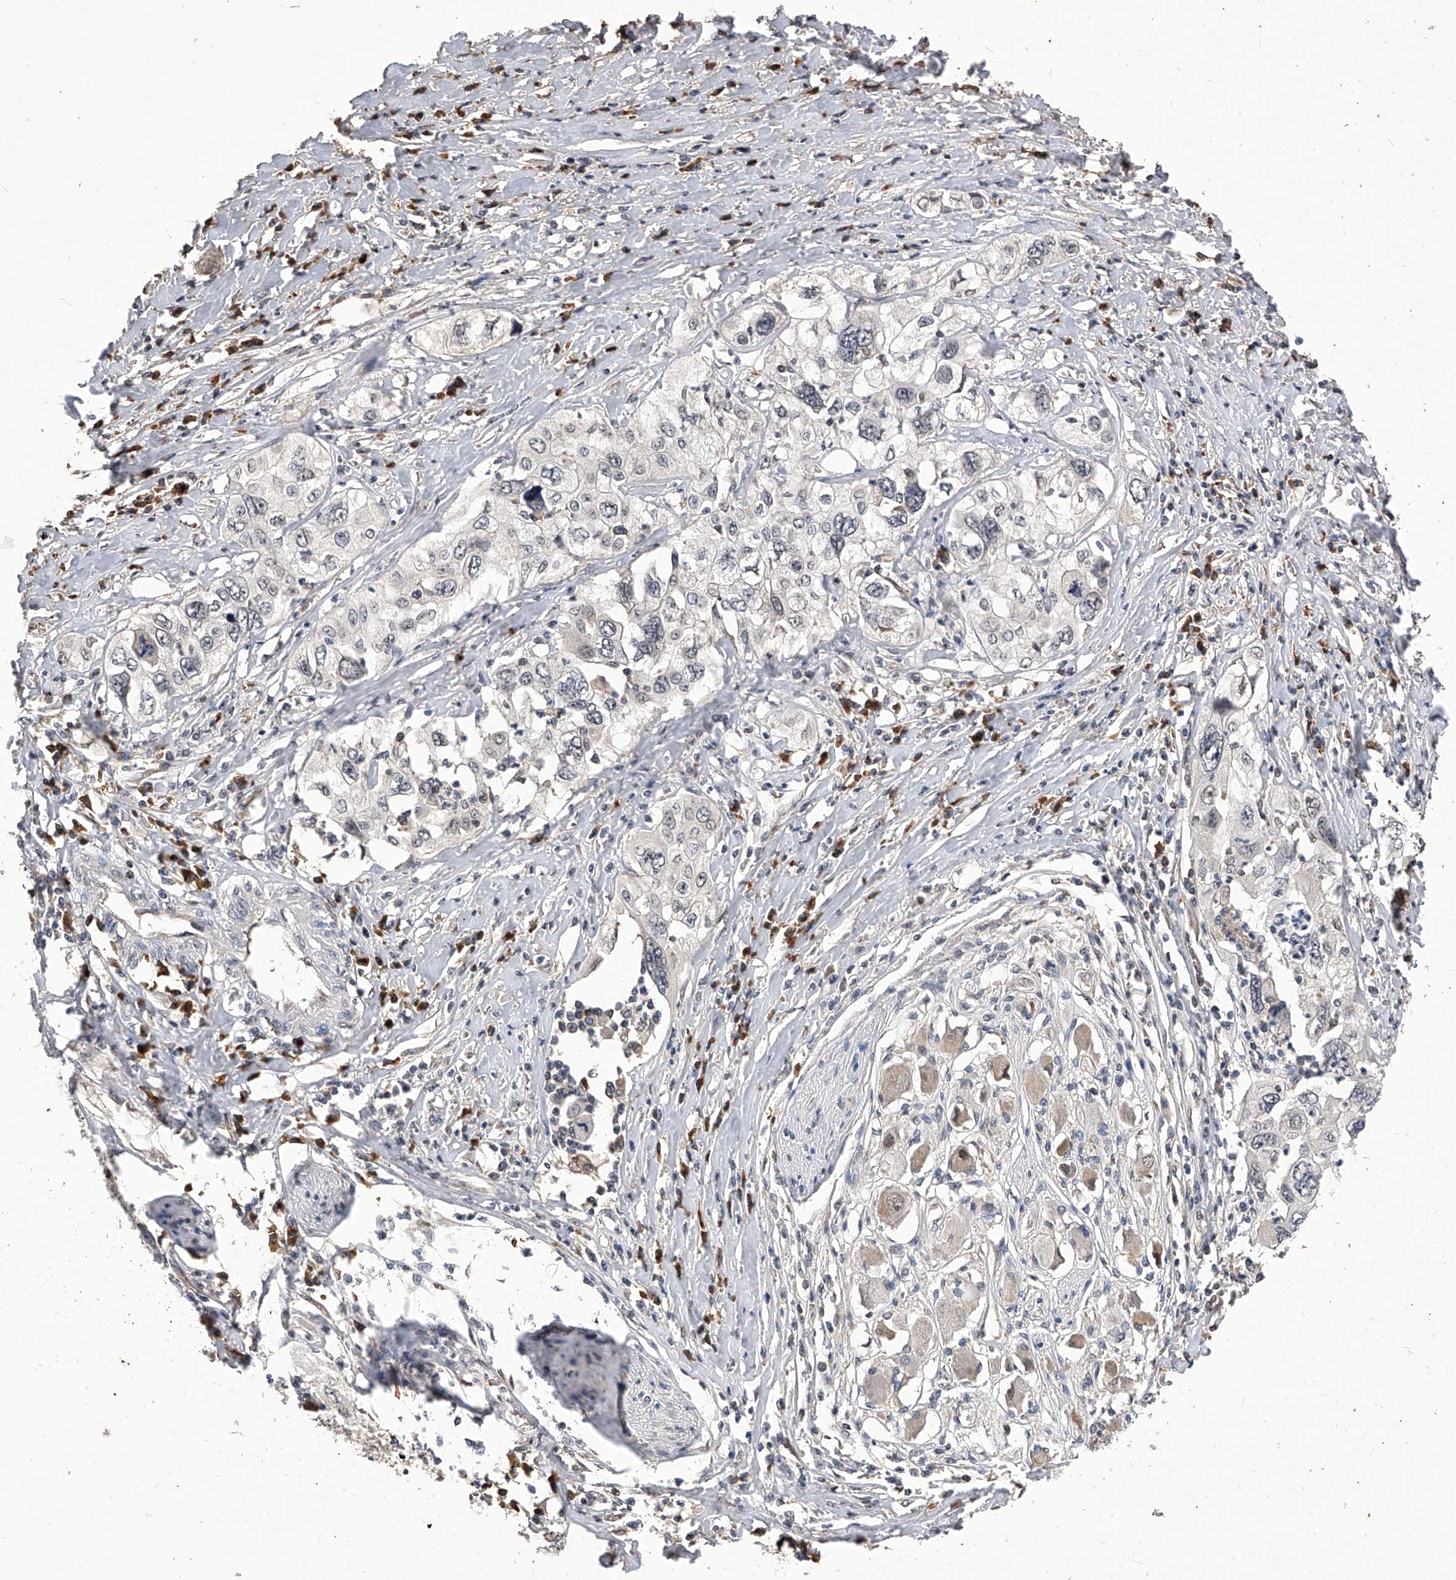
{"staining": {"intensity": "negative", "quantity": "none", "location": "none"}, "tissue": "cervical cancer", "cell_type": "Tumor cells", "image_type": "cancer", "snomed": [{"axis": "morphology", "description": "Squamous cell carcinoma, NOS"}, {"axis": "topography", "description": "Cervix"}], "caption": "Tumor cells show no significant protein positivity in cervical cancer. (Immunohistochemistry, brightfield microscopy, high magnification).", "gene": "CFAP410", "patient": {"sex": "female", "age": 31}}